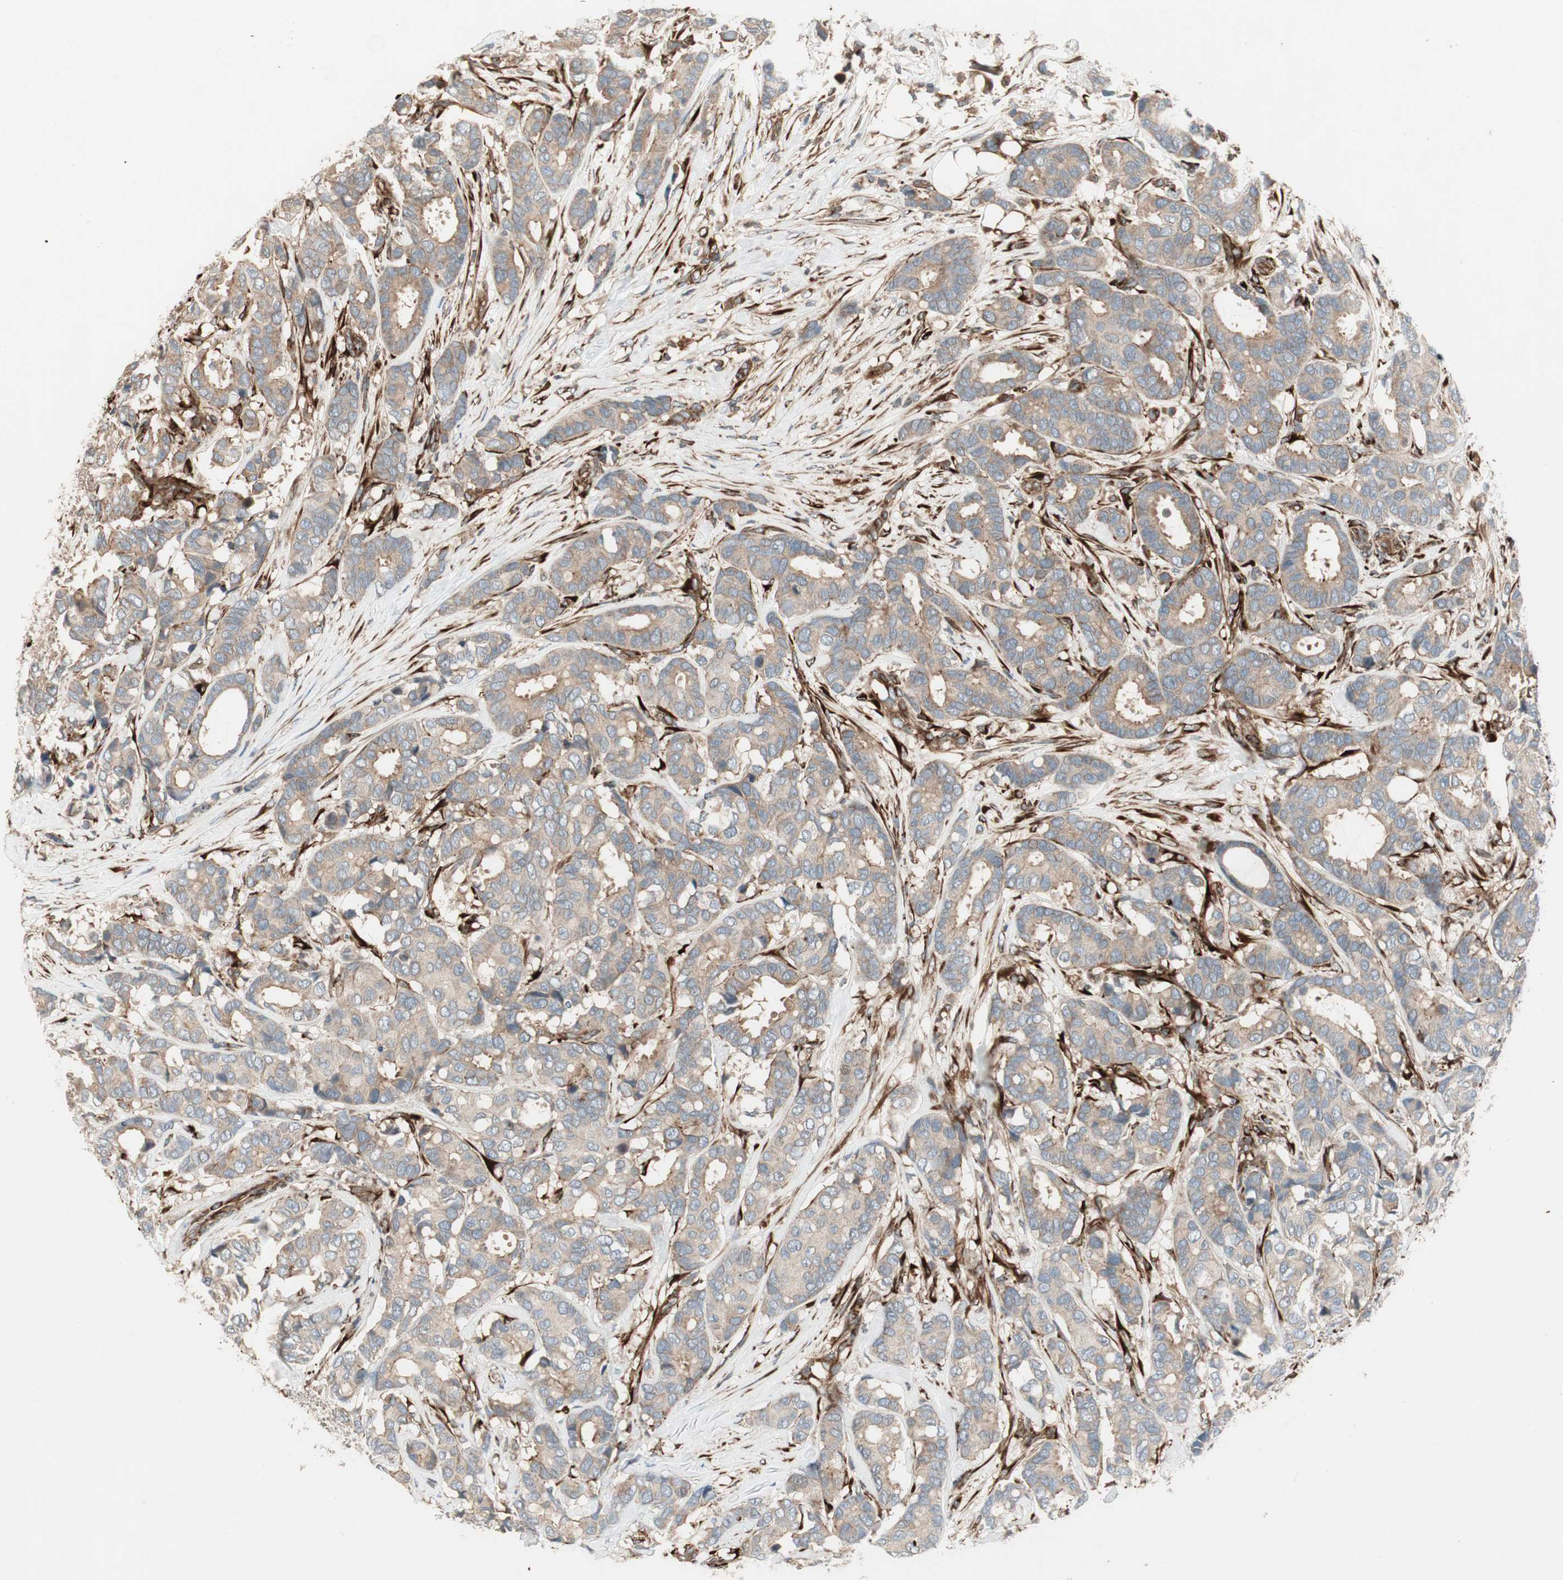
{"staining": {"intensity": "weak", "quantity": ">75%", "location": "cytoplasmic/membranous"}, "tissue": "breast cancer", "cell_type": "Tumor cells", "image_type": "cancer", "snomed": [{"axis": "morphology", "description": "Duct carcinoma"}, {"axis": "topography", "description": "Breast"}], "caption": "Tumor cells demonstrate weak cytoplasmic/membranous positivity in about >75% of cells in breast infiltrating ductal carcinoma.", "gene": "PRKG1", "patient": {"sex": "female", "age": 87}}